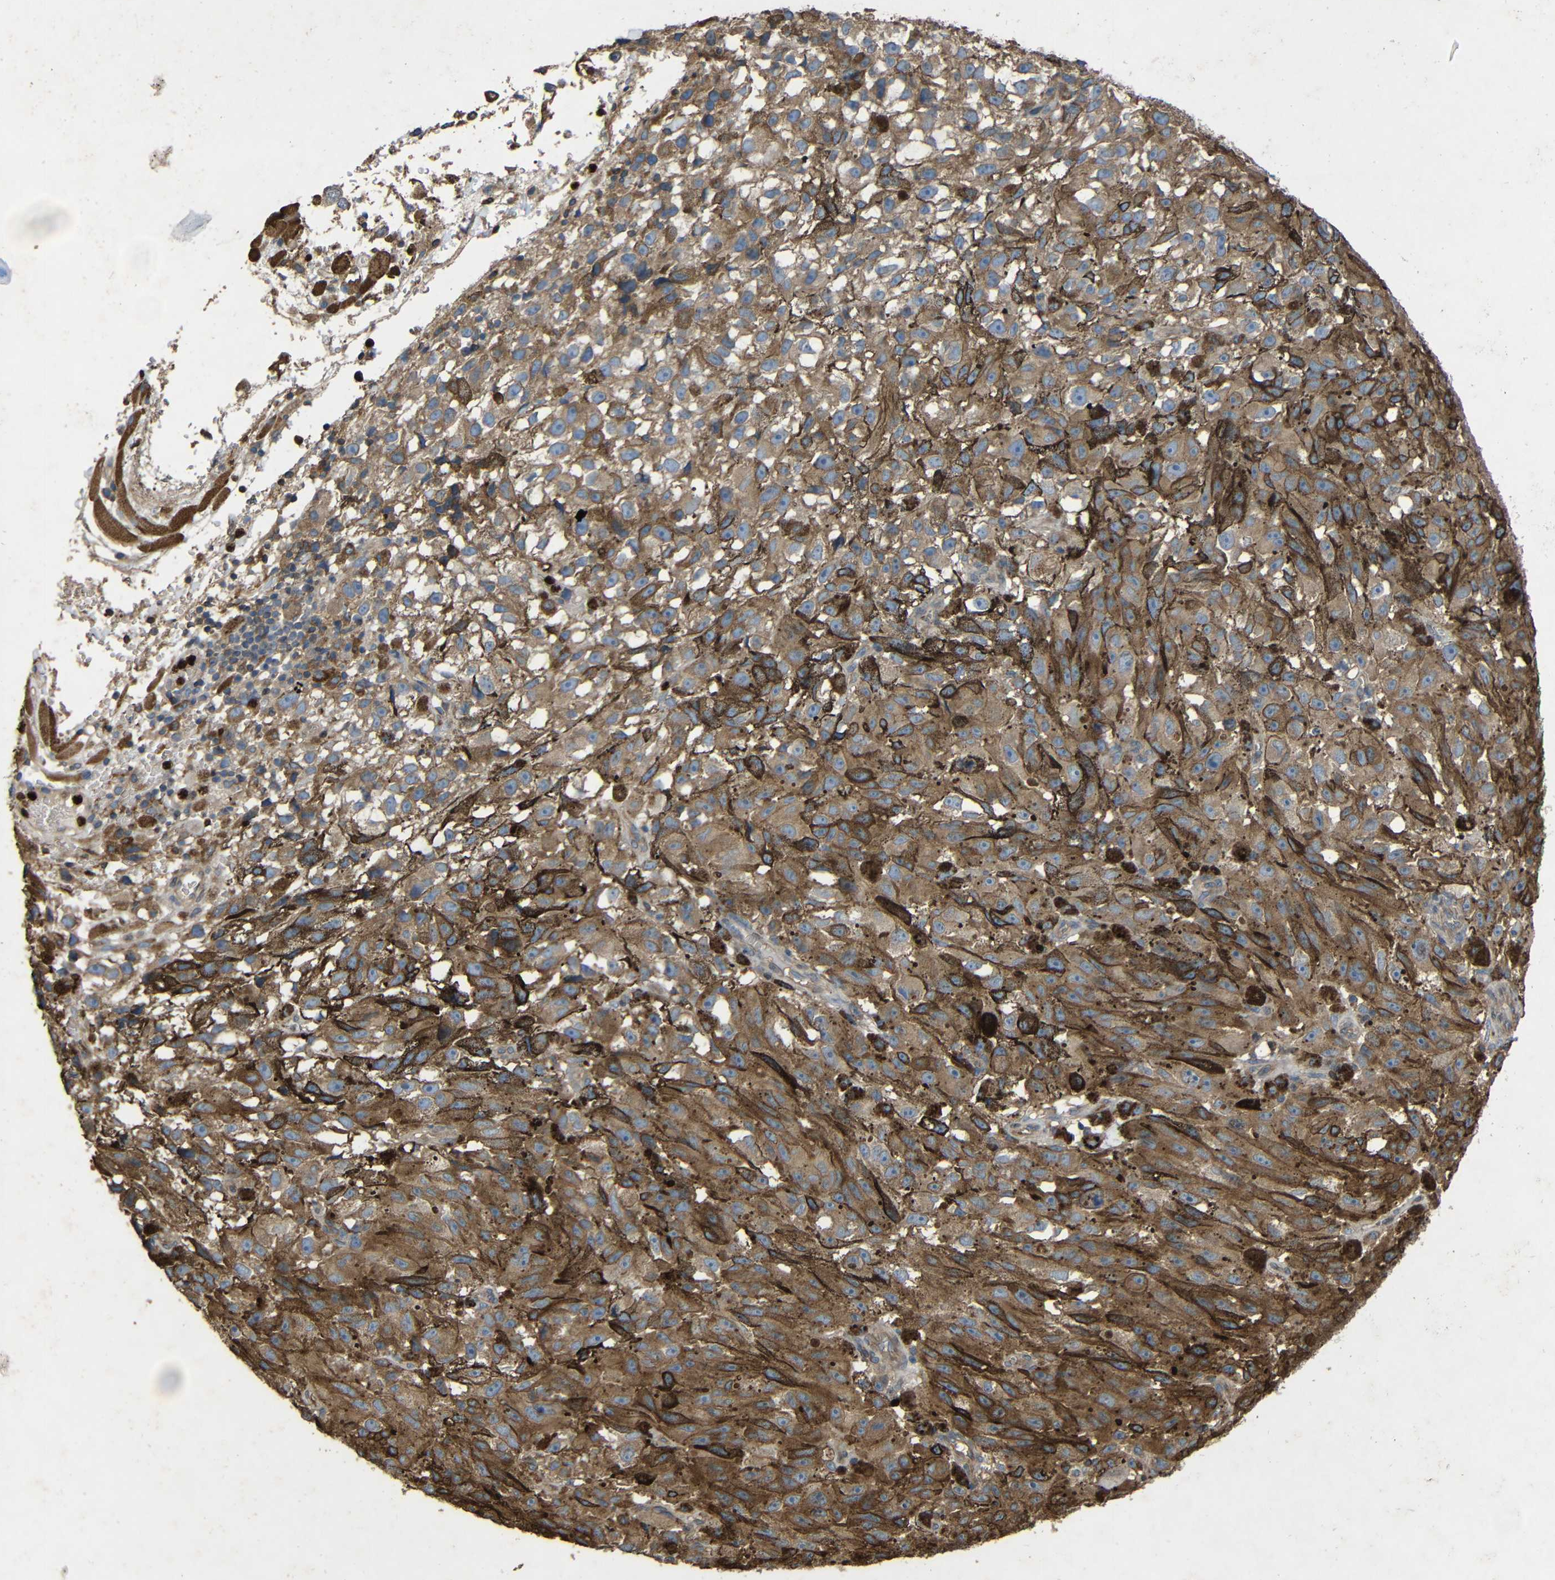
{"staining": {"intensity": "moderate", "quantity": ">75%", "location": "cytoplasmic/membranous"}, "tissue": "melanoma", "cell_type": "Tumor cells", "image_type": "cancer", "snomed": [{"axis": "morphology", "description": "Malignant melanoma, NOS"}, {"axis": "topography", "description": "Skin"}], "caption": "High-power microscopy captured an immunohistochemistry (IHC) image of malignant melanoma, revealing moderate cytoplasmic/membranous staining in about >75% of tumor cells. (DAB IHC with brightfield microscopy, high magnification).", "gene": "TREM2", "patient": {"sex": "female", "age": 104}}